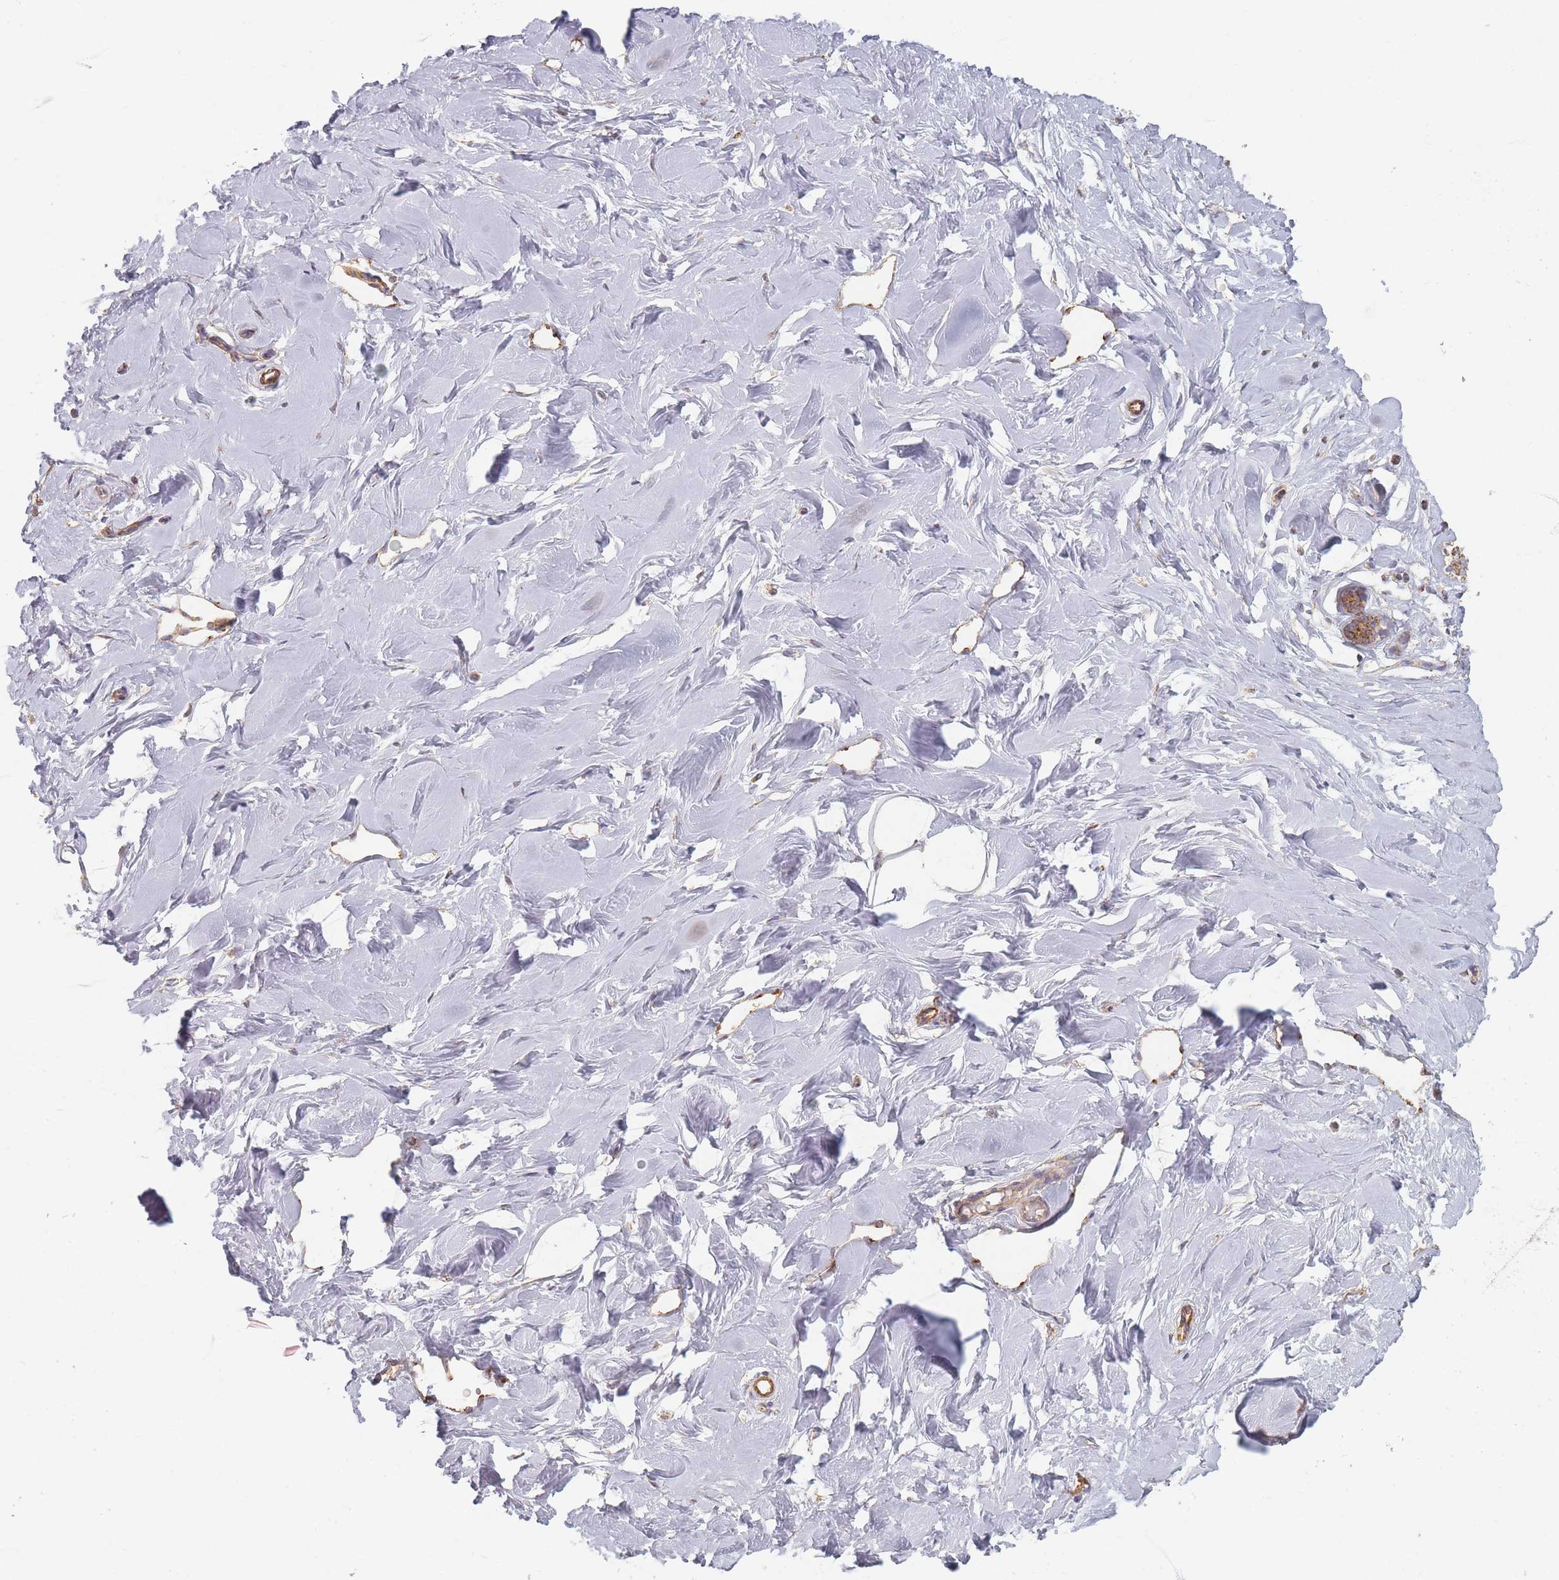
{"staining": {"intensity": "negative", "quantity": "none", "location": "none"}, "tissue": "breast", "cell_type": "Adipocytes", "image_type": "normal", "snomed": [{"axis": "morphology", "description": "Normal tissue, NOS"}, {"axis": "topography", "description": "Breast"}], "caption": "The histopathology image demonstrates no significant staining in adipocytes of breast.", "gene": "ESRP2", "patient": {"sex": "female", "age": 23}}